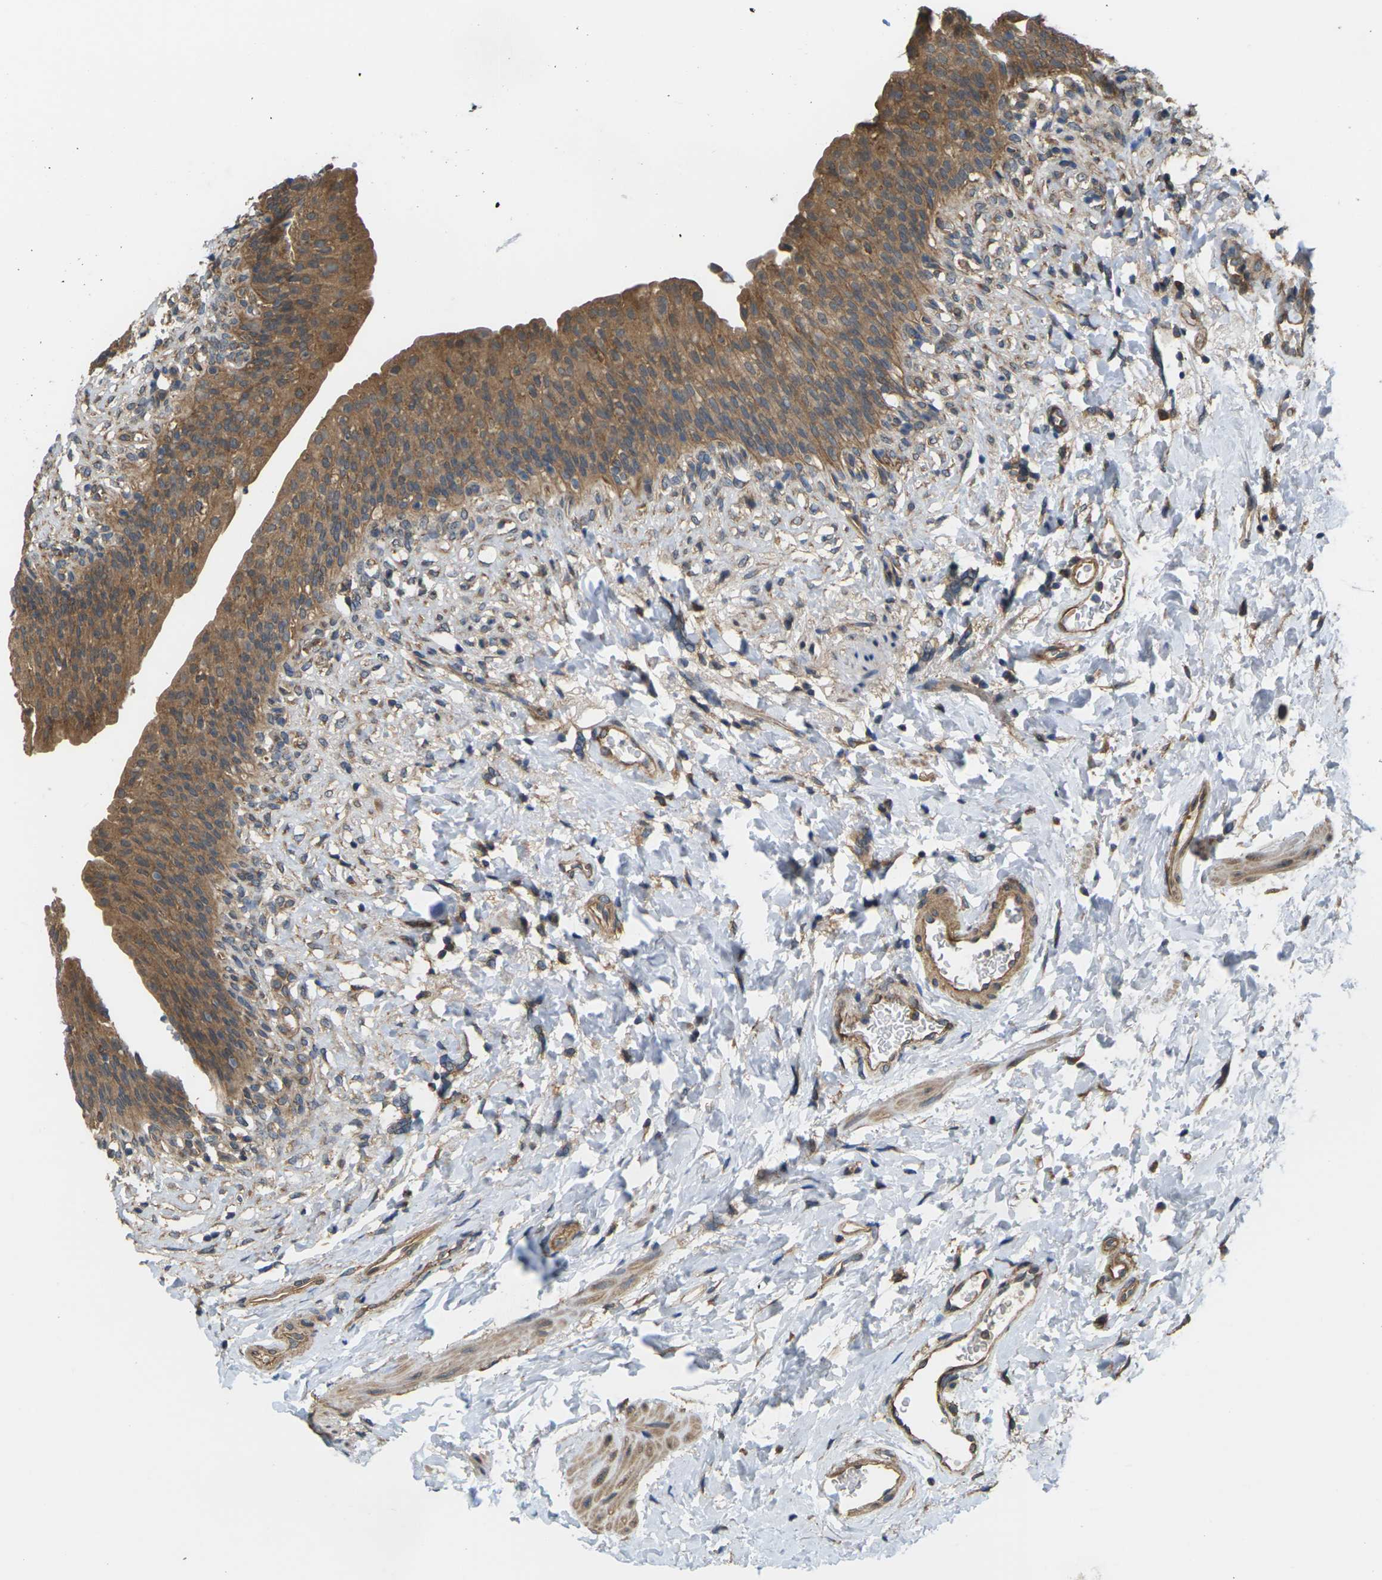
{"staining": {"intensity": "moderate", "quantity": ">75%", "location": "cytoplasmic/membranous"}, "tissue": "urinary bladder", "cell_type": "Urothelial cells", "image_type": "normal", "snomed": [{"axis": "morphology", "description": "Normal tissue, NOS"}, {"axis": "topography", "description": "Urinary bladder"}], "caption": "Protein staining demonstrates moderate cytoplasmic/membranous expression in approximately >75% of urothelial cells in unremarkable urinary bladder.", "gene": "NRAS", "patient": {"sex": "female", "age": 79}}